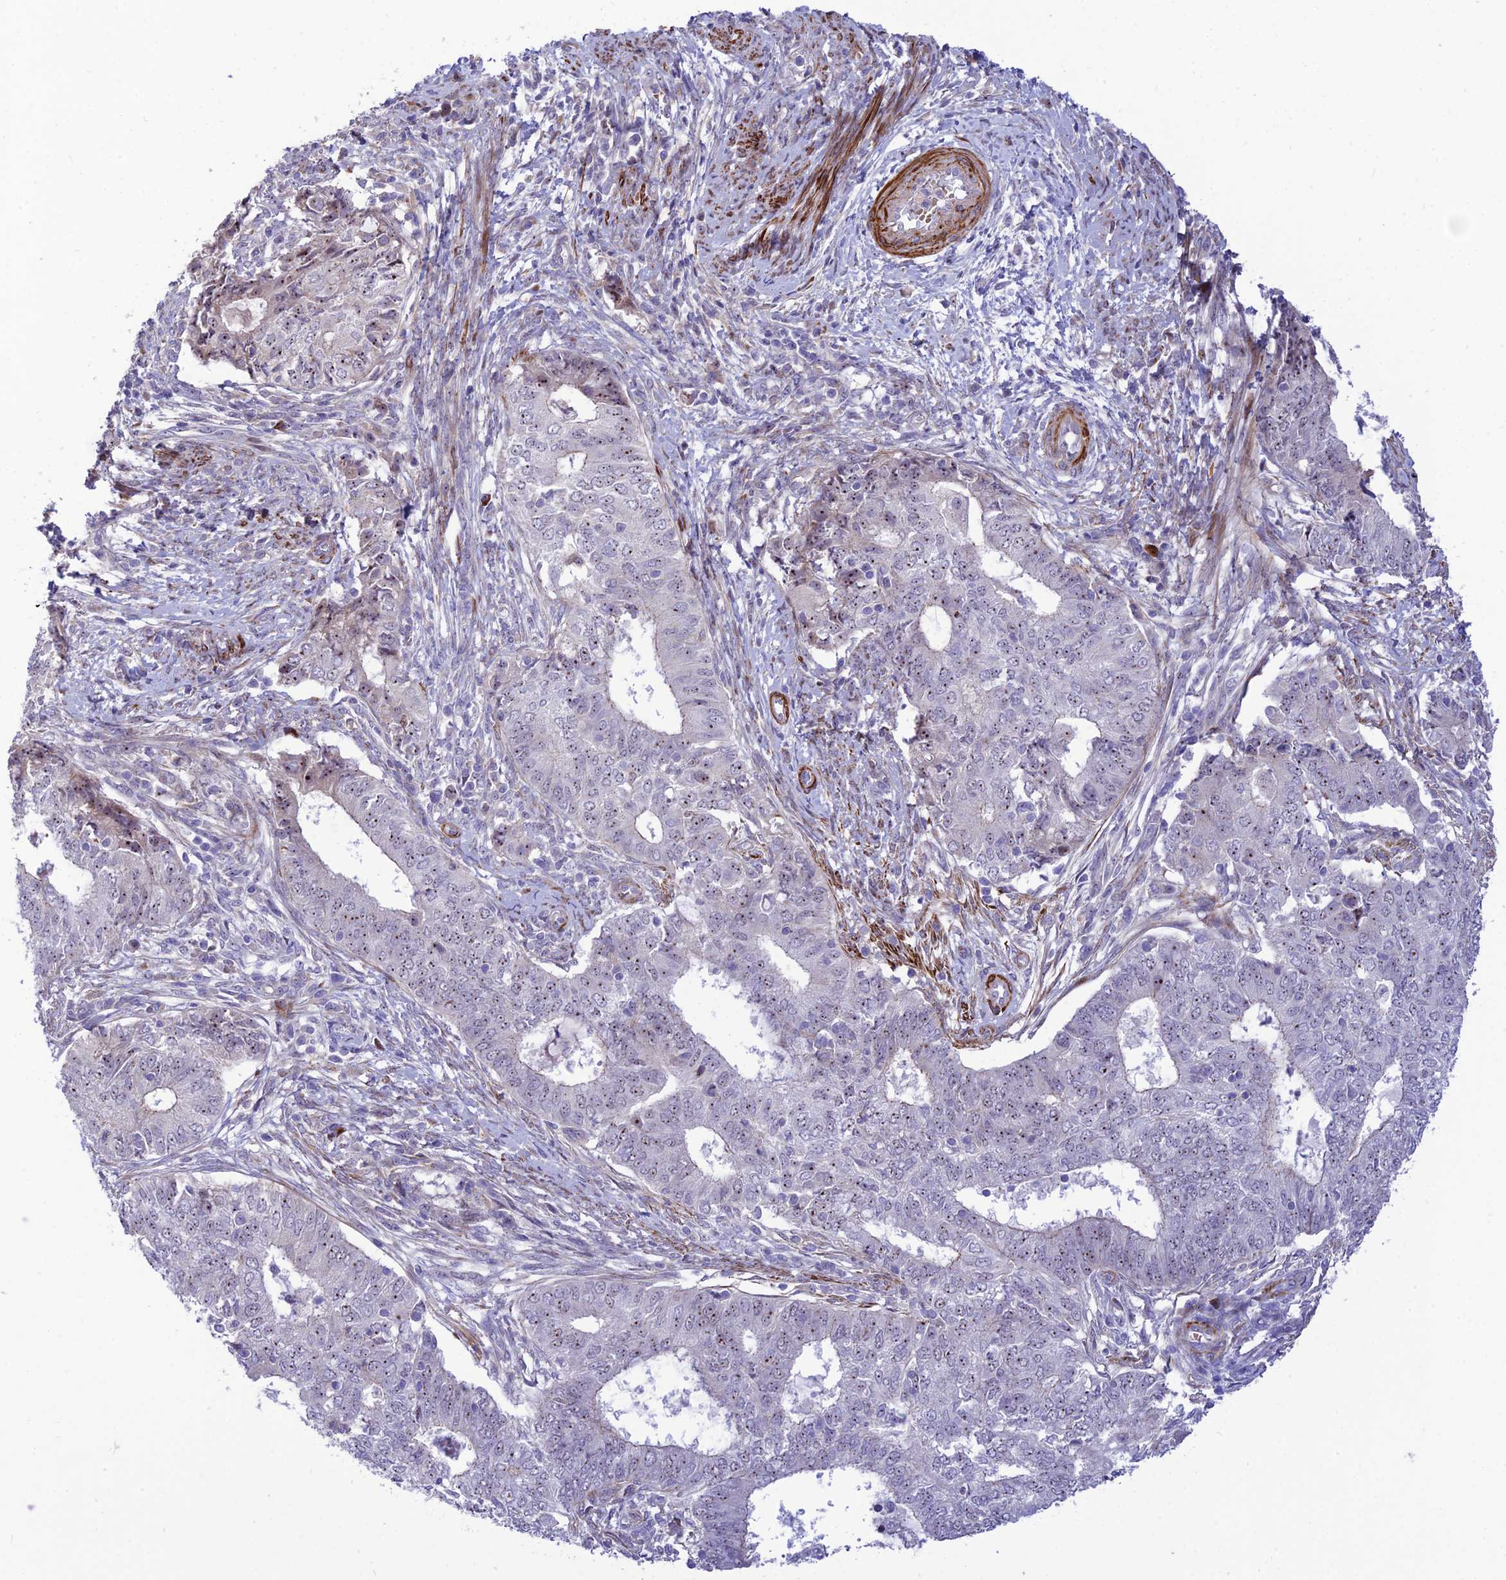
{"staining": {"intensity": "moderate", "quantity": "<25%", "location": "nuclear"}, "tissue": "endometrial cancer", "cell_type": "Tumor cells", "image_type": "cancer", "snomed": [{"axis": "morphology", "description": "Adenocarcinoma, NOS"}, {"axis": "topography", "description": "Endometrium"}], "caption": "Human endometrial adenocarcinoma stained with a protein marker reveals moderate staining in tumor cells.", "gene": "KBTBD7", "patient": {"sex": "female", "age": 62}}